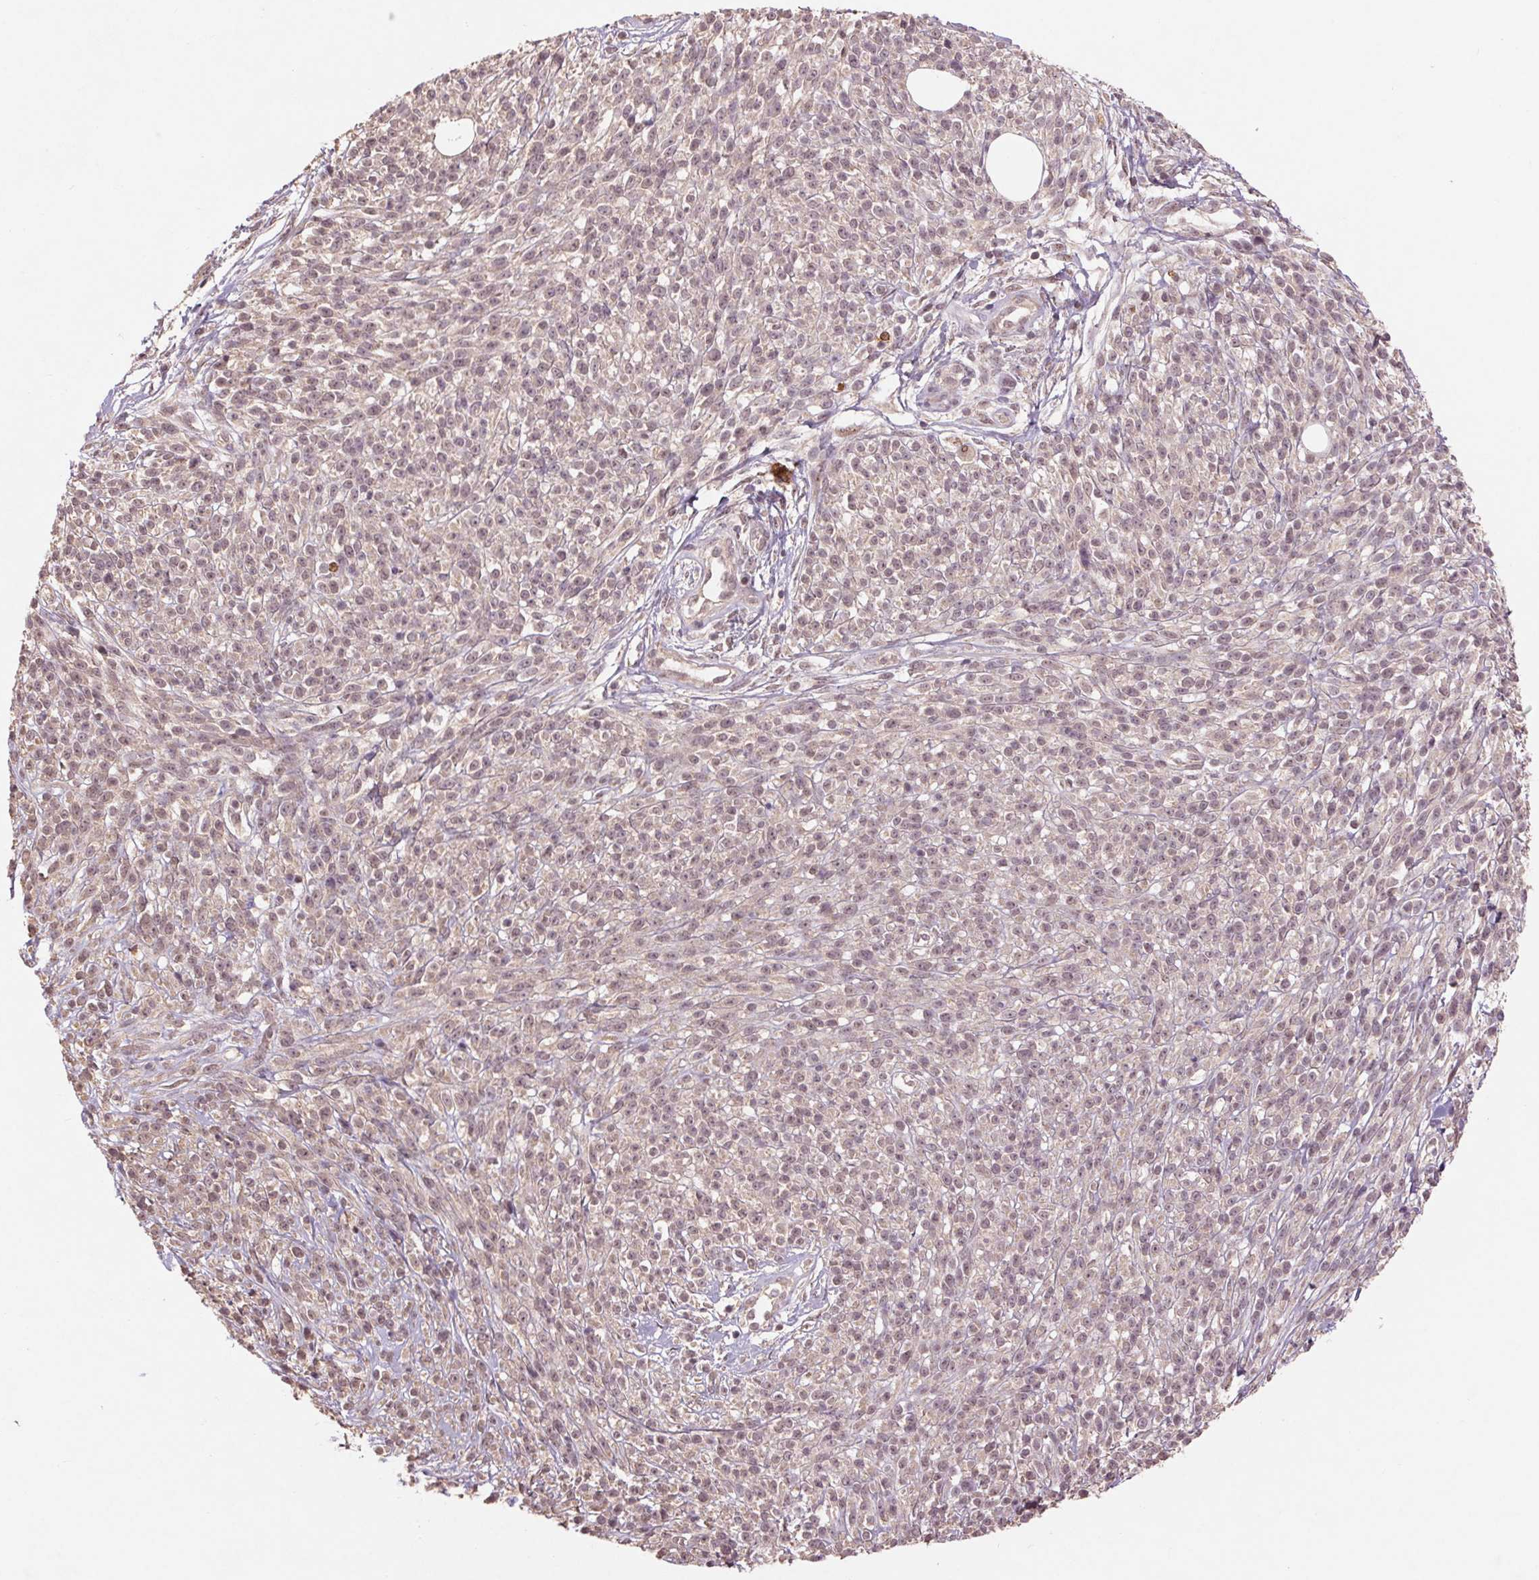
{"staining": {"intensity": "weak", "quantity": "25%-75%", "location": "nuclear"}, "tissue": "melanoma", "cell_type": "Tumor cells", "image_type": "cancer", "snomed": [{"axis": "morphology", "description": "Malignant melanoma, NOS"}, {"axis": "topography", "description": "Skin"}, {"axis": "topography", "description": "Skin of trunk"}], "caption": "Brown immunohistochemical staining in melanoma demonstrates weak nuclear positivity in approximately 25%-75% of tumor cells.", "gene": "SMLR1", "patient": {"sex": "male", "age": 74}}